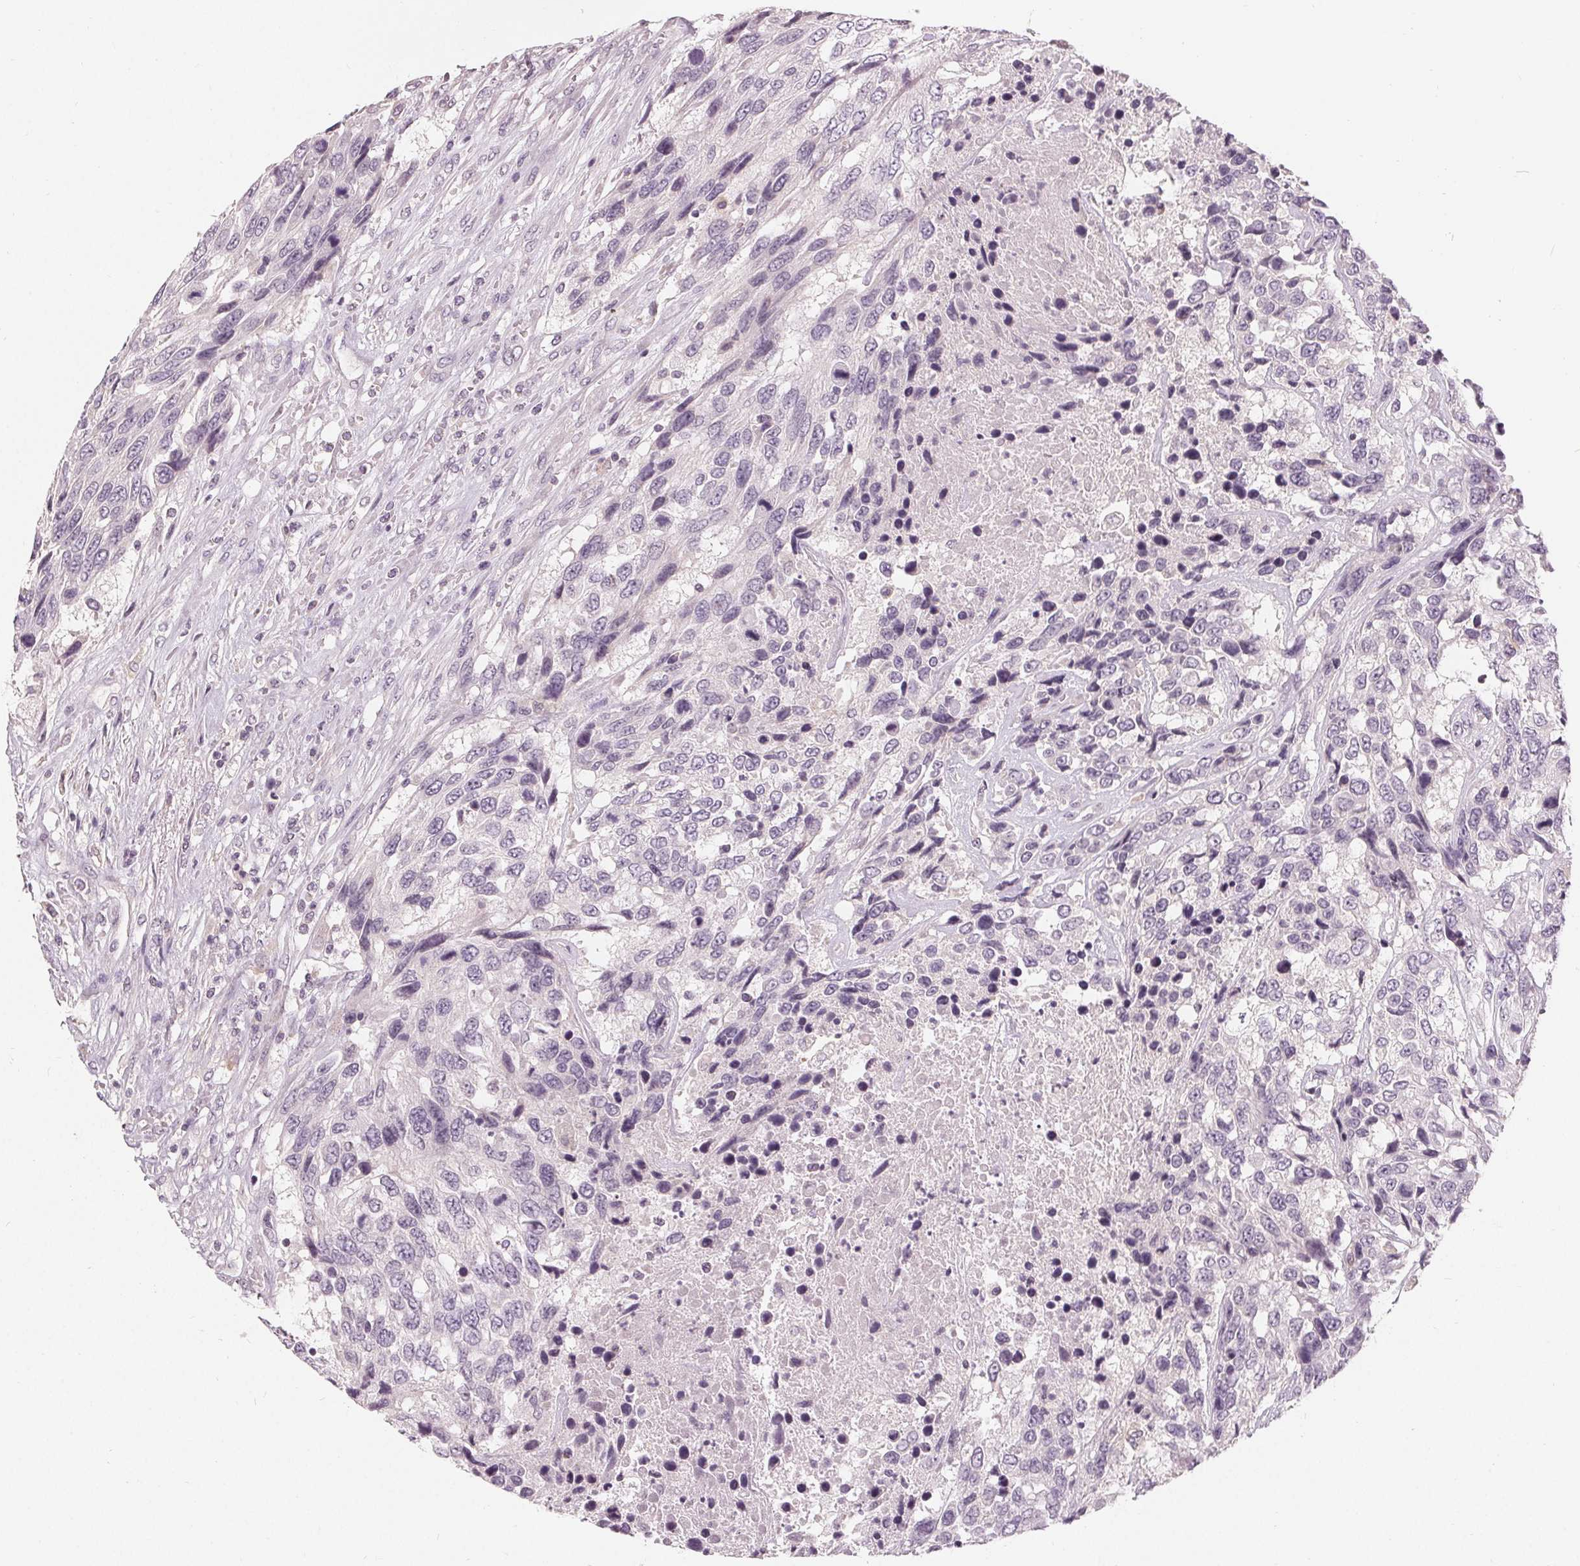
{"staining": {"intensity": "negative", "quantity": "none", "location": "none"}, "tissue": "urothelial cancer", "cell_type": "Tumor cells", "image_type": "cancer", "snomed": [{"axis": "morphology", "description": "Urothelial carcinoma, High grade"}, {"axis": "topography", "description": "Urinary bladder"}], "caption": "This histopathology image is of urothelial carcinoma (high-grade) stained with immunohistochemistry to label a protein in brown with the nuclei are counter-stained blue. There is no expression in tumor cells.", "gene": "TRIM60", "patient": {"sex": "female", "age": 70}}